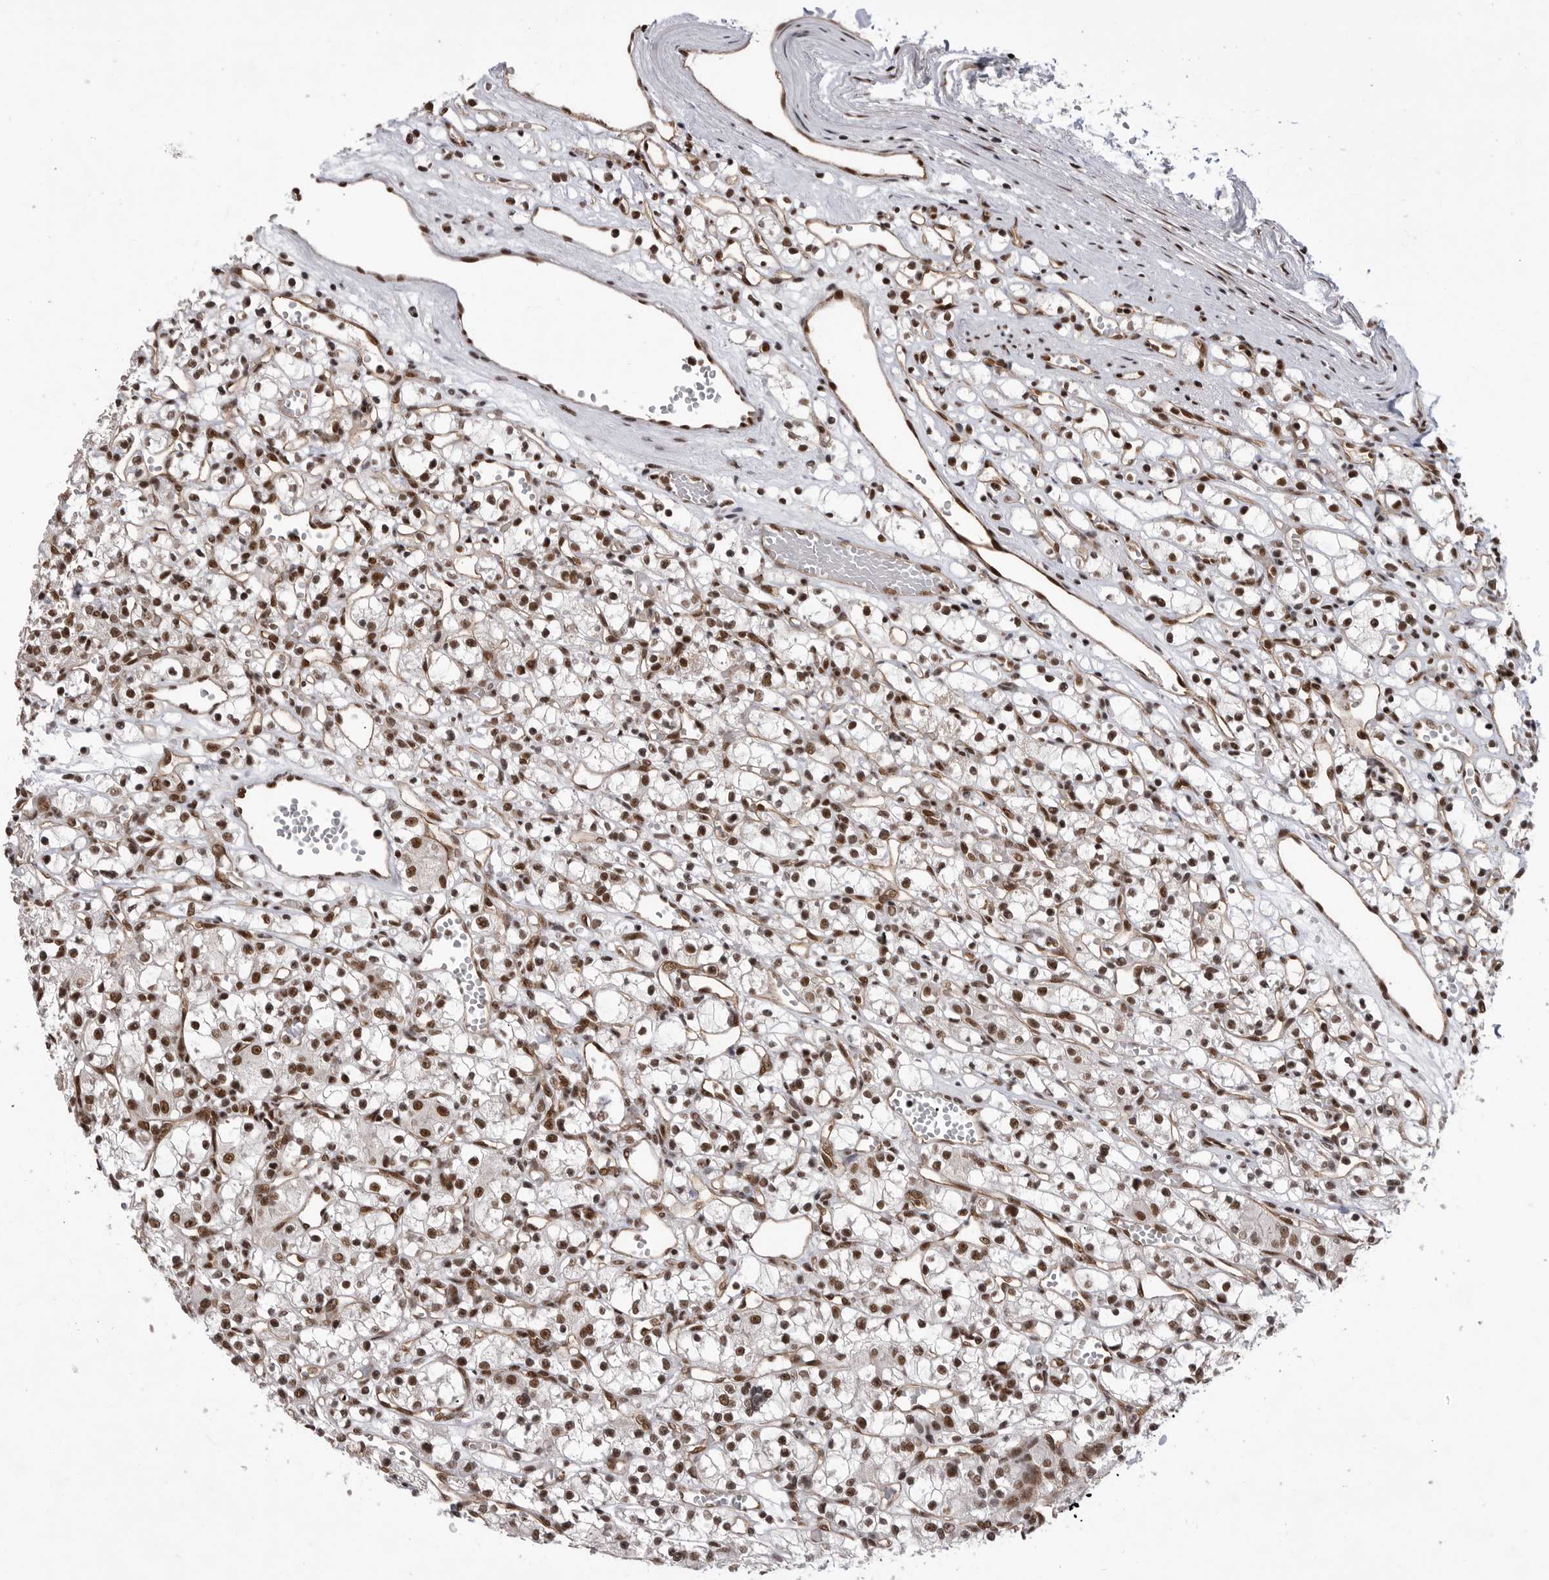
{"staining": {"intensity": "moderate", "quantity": ">75%", "location": "nuclear"}, "tissue": "renal cancer", "cell_type": "Tumor cells", "image_type": "cancer", "snomed": [{"axis": "morphology", "description": "Adenocarcinoma, NOS"}, {"axis": "topography", "description": "Kidney"}], "caption": "Human renal adenocarcinoma stained with a brown dye displays moderate nuclear positive expression in about >75% of tumor cells.", "gene": "PPP1R8", "patient": {"sex": "female", "age": 59}}